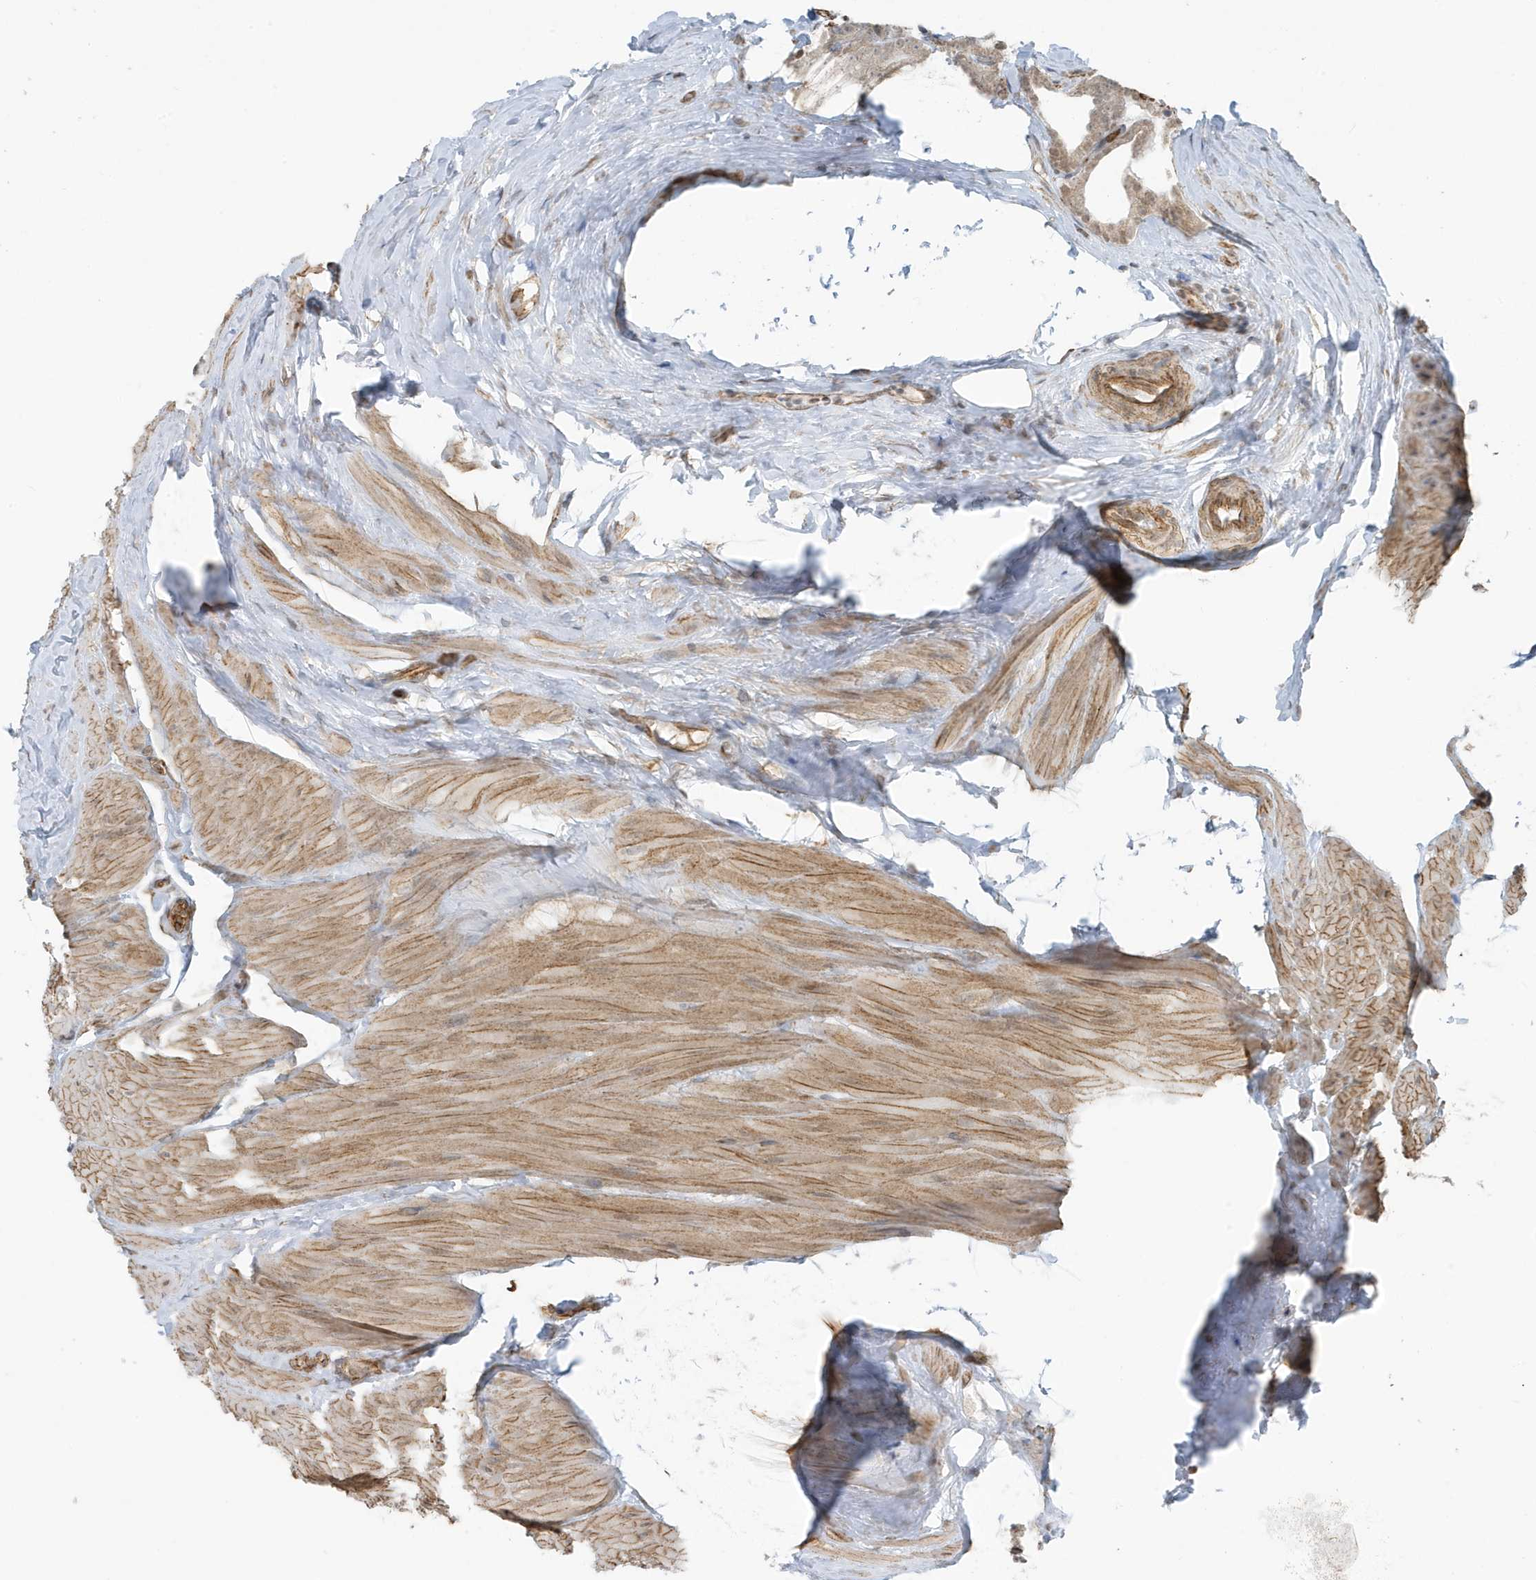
{"staining": {"intensity": "negative", "quantity": "none", "location": "none"}, "tissue": "prostate cancer", "cell_type": "Tumor cells", "image_type": "cancer", "snomed": [{"axis": "morphology", "description": "Adenocarcinoma, High grade"}, {"axis": "topography", "description": "Prostate"}], "caption": "Human prostate cancer (high-grade adenocarcinoma) stained for a protein using IHC displays no positivity in tumor cells.", "gene": "CHCHD4", "patient": {"sex": "male", "age": 56}}